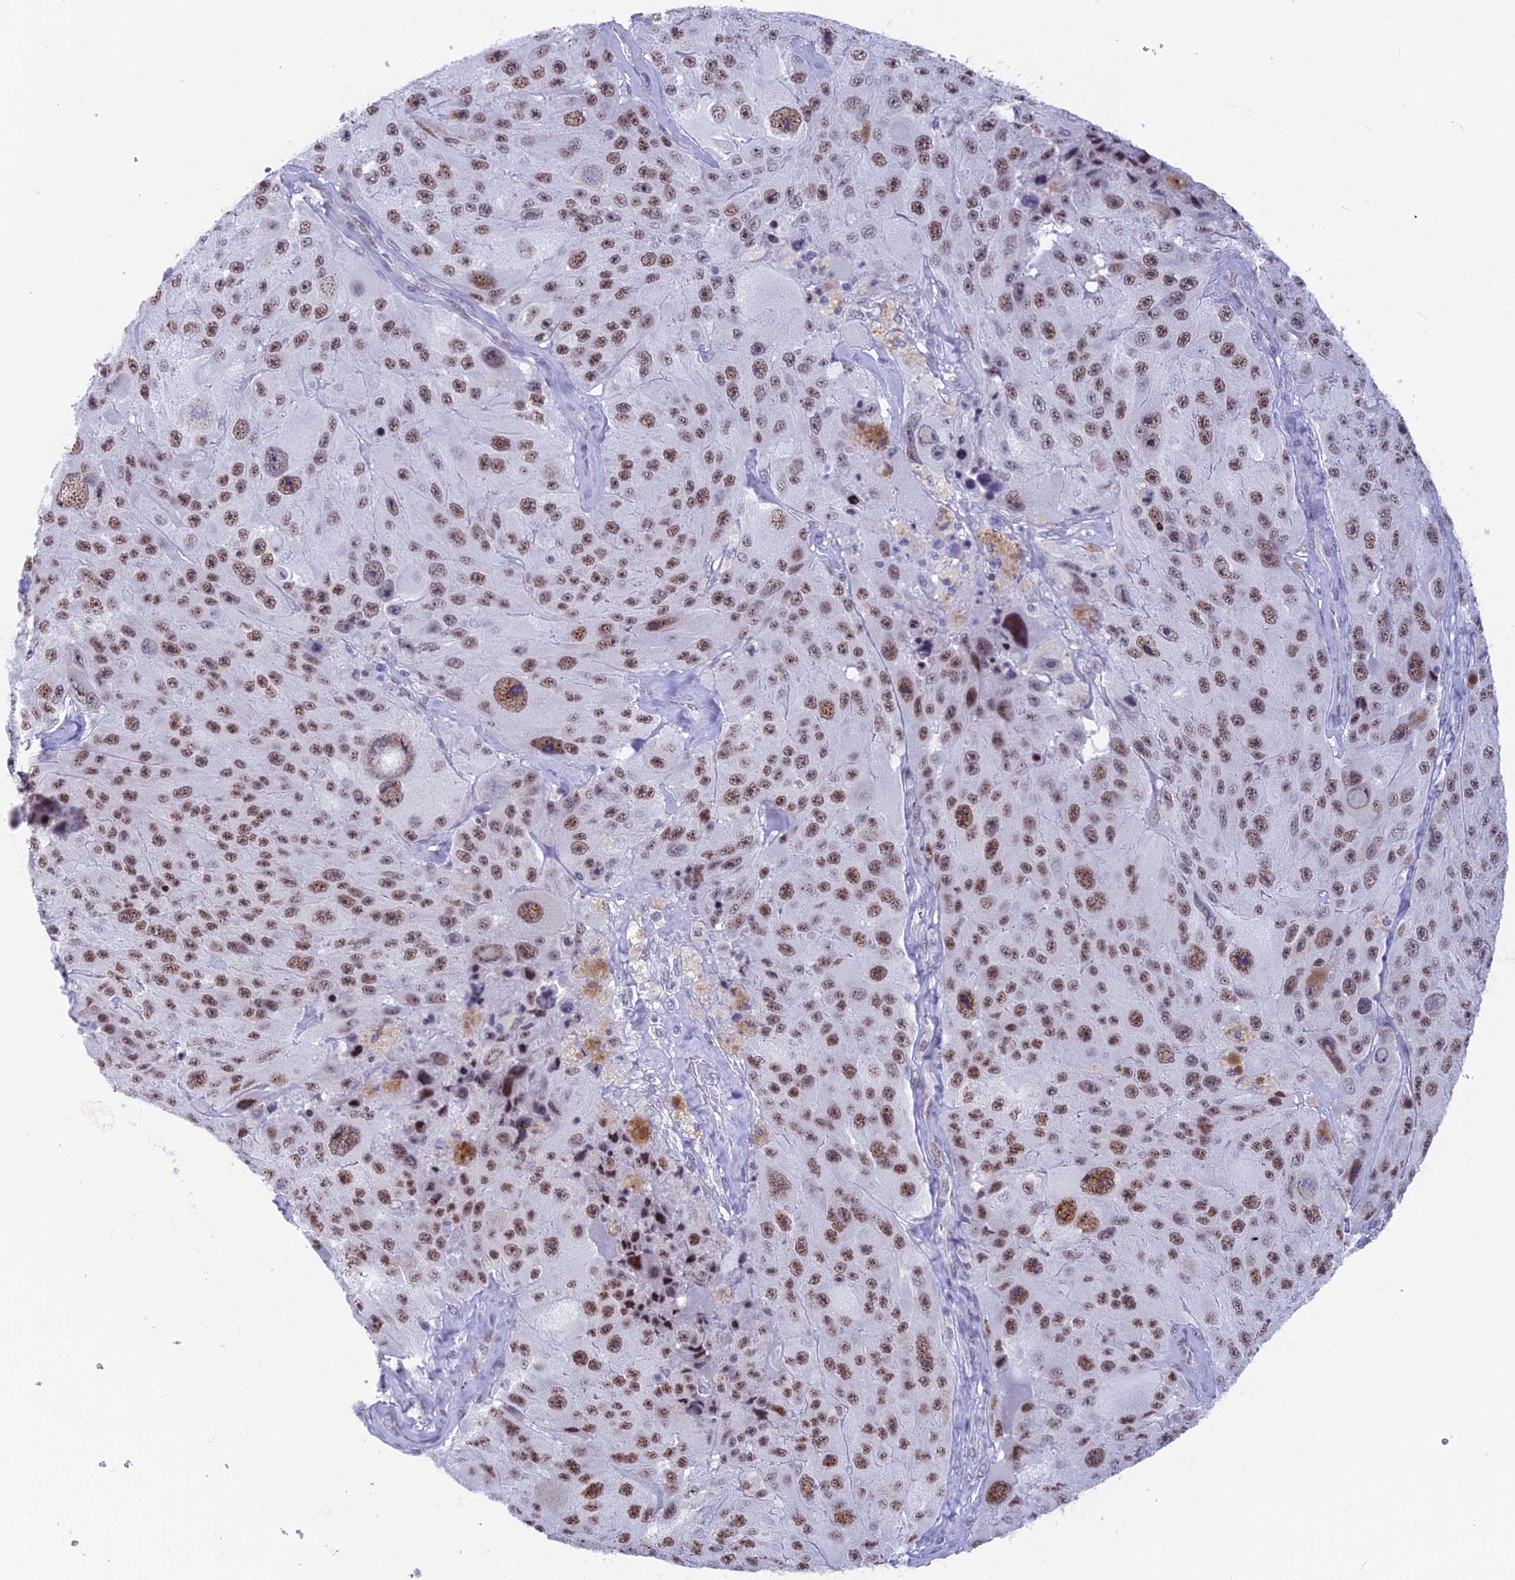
{"staining": {"intensity": "moderate", "quantity": ">75%", "location": "nuclear"}, "tissue": "melanoma", "cell_type": "Tumor cells", "image_type": "cancer", "snomed": [{"axis": "morphology", "description": "Malignant melanoma, Metastatic site"}, {"axis": "topography", "description": "Lymph node"}], "caption": "Immunohistochemical staining of human malignant melanoma (metastatic site) reveals medium levels of moderate nuclear protein positivity in about >75% of tumor cells. (DAB (3,3'-diaminobenzidine) = brown stain, brightfield microscopy at high magnification).", "gene": "SRSF5", "patient": {"sex": "male", "age": 62}}